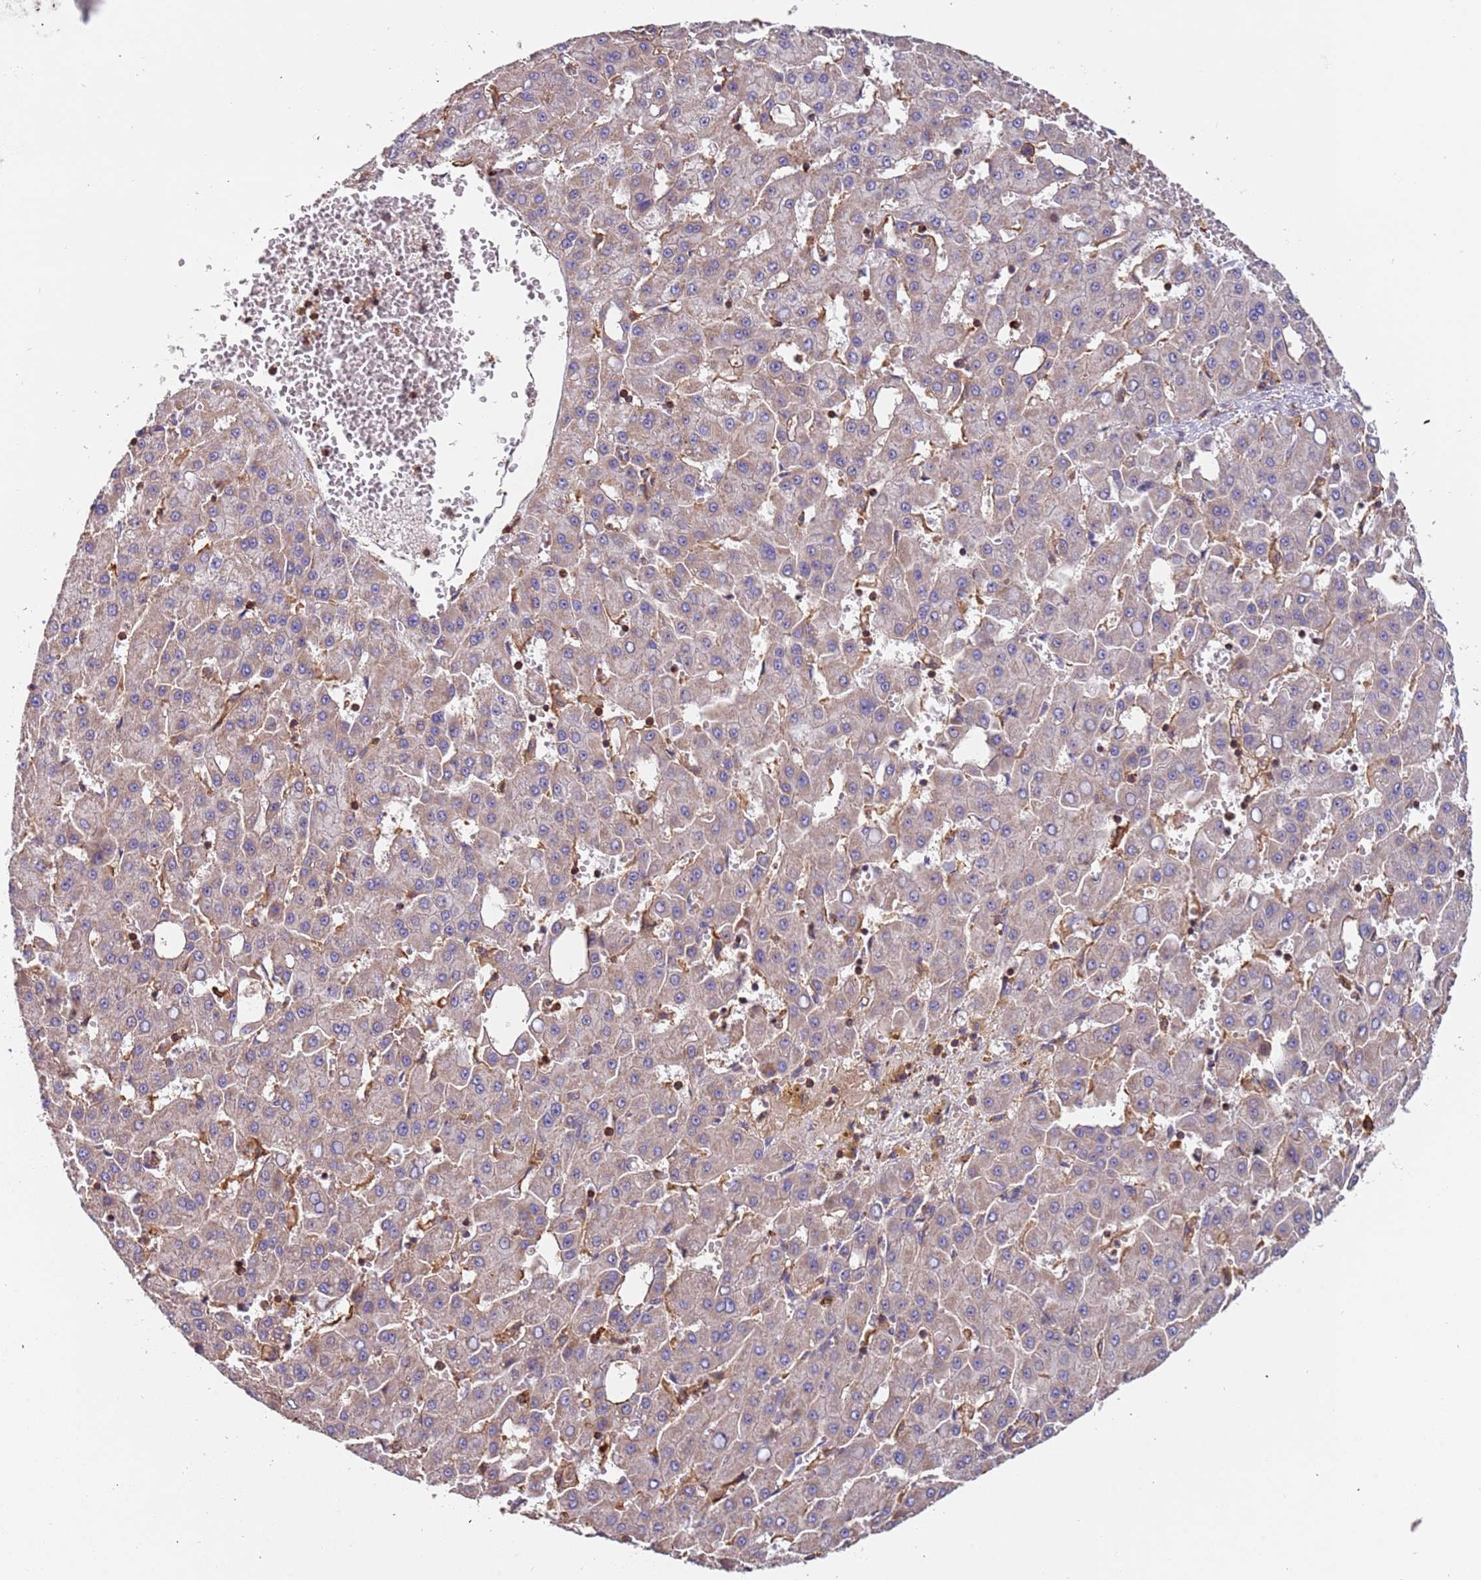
{"staining": {"intensity": "weak", "quantity": "<25%", "location": "cytoplasmic/membranous"}, "tissue": "liver cancer", "cell_type": "Tumor cells", "image_type": "cancer", "snomed": [{"axis": "morphology", "description": "Carcinoma, Hepatocellular, NOS"}, {"axis": "topography", "description": "Liver"}], "caption": "Immunohistochemical staining of liver cancer reveals no significant positivity in tumor cells.", "gene": "SYT4", "patient": {"sex": "male", "age": 47}}